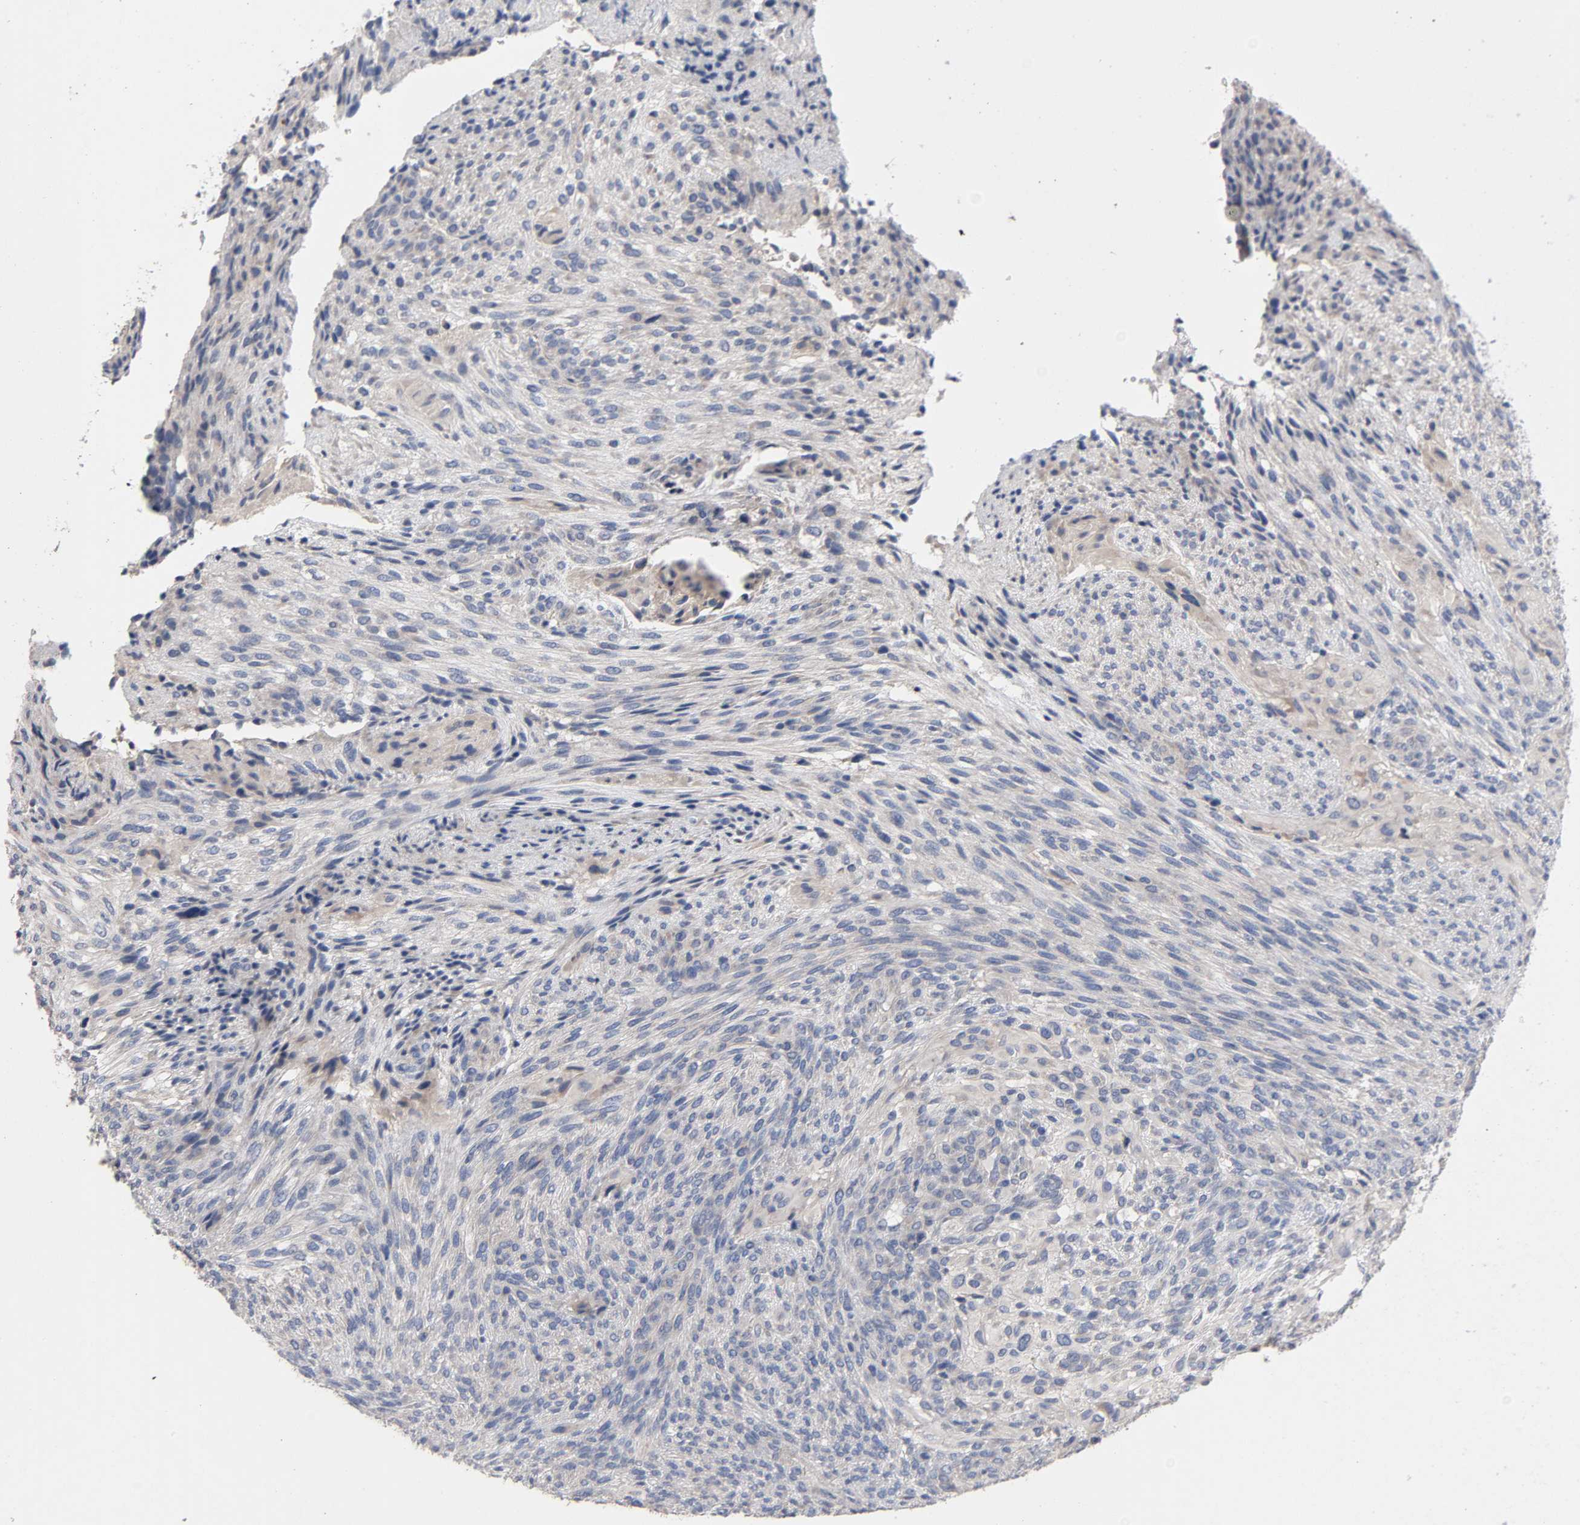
{"staining": {"intensity": "negative", "quantity": "none", "location": "none"}, "tissue": "glioma", "cell_type": "Tumor cells", "image_type": "cancer", "snomed": [{"axis": "morphology", "description": "Glioma, malignant, High grade"}, {"axis": "topography", "description": "Cerebral cortex"}], "caption": "The histopathology image displays no significant staining in tumor cells of high-grade glioma (malignant).", "gene": "CCDC134", "patient": {"sex": "female", "age": 55}}